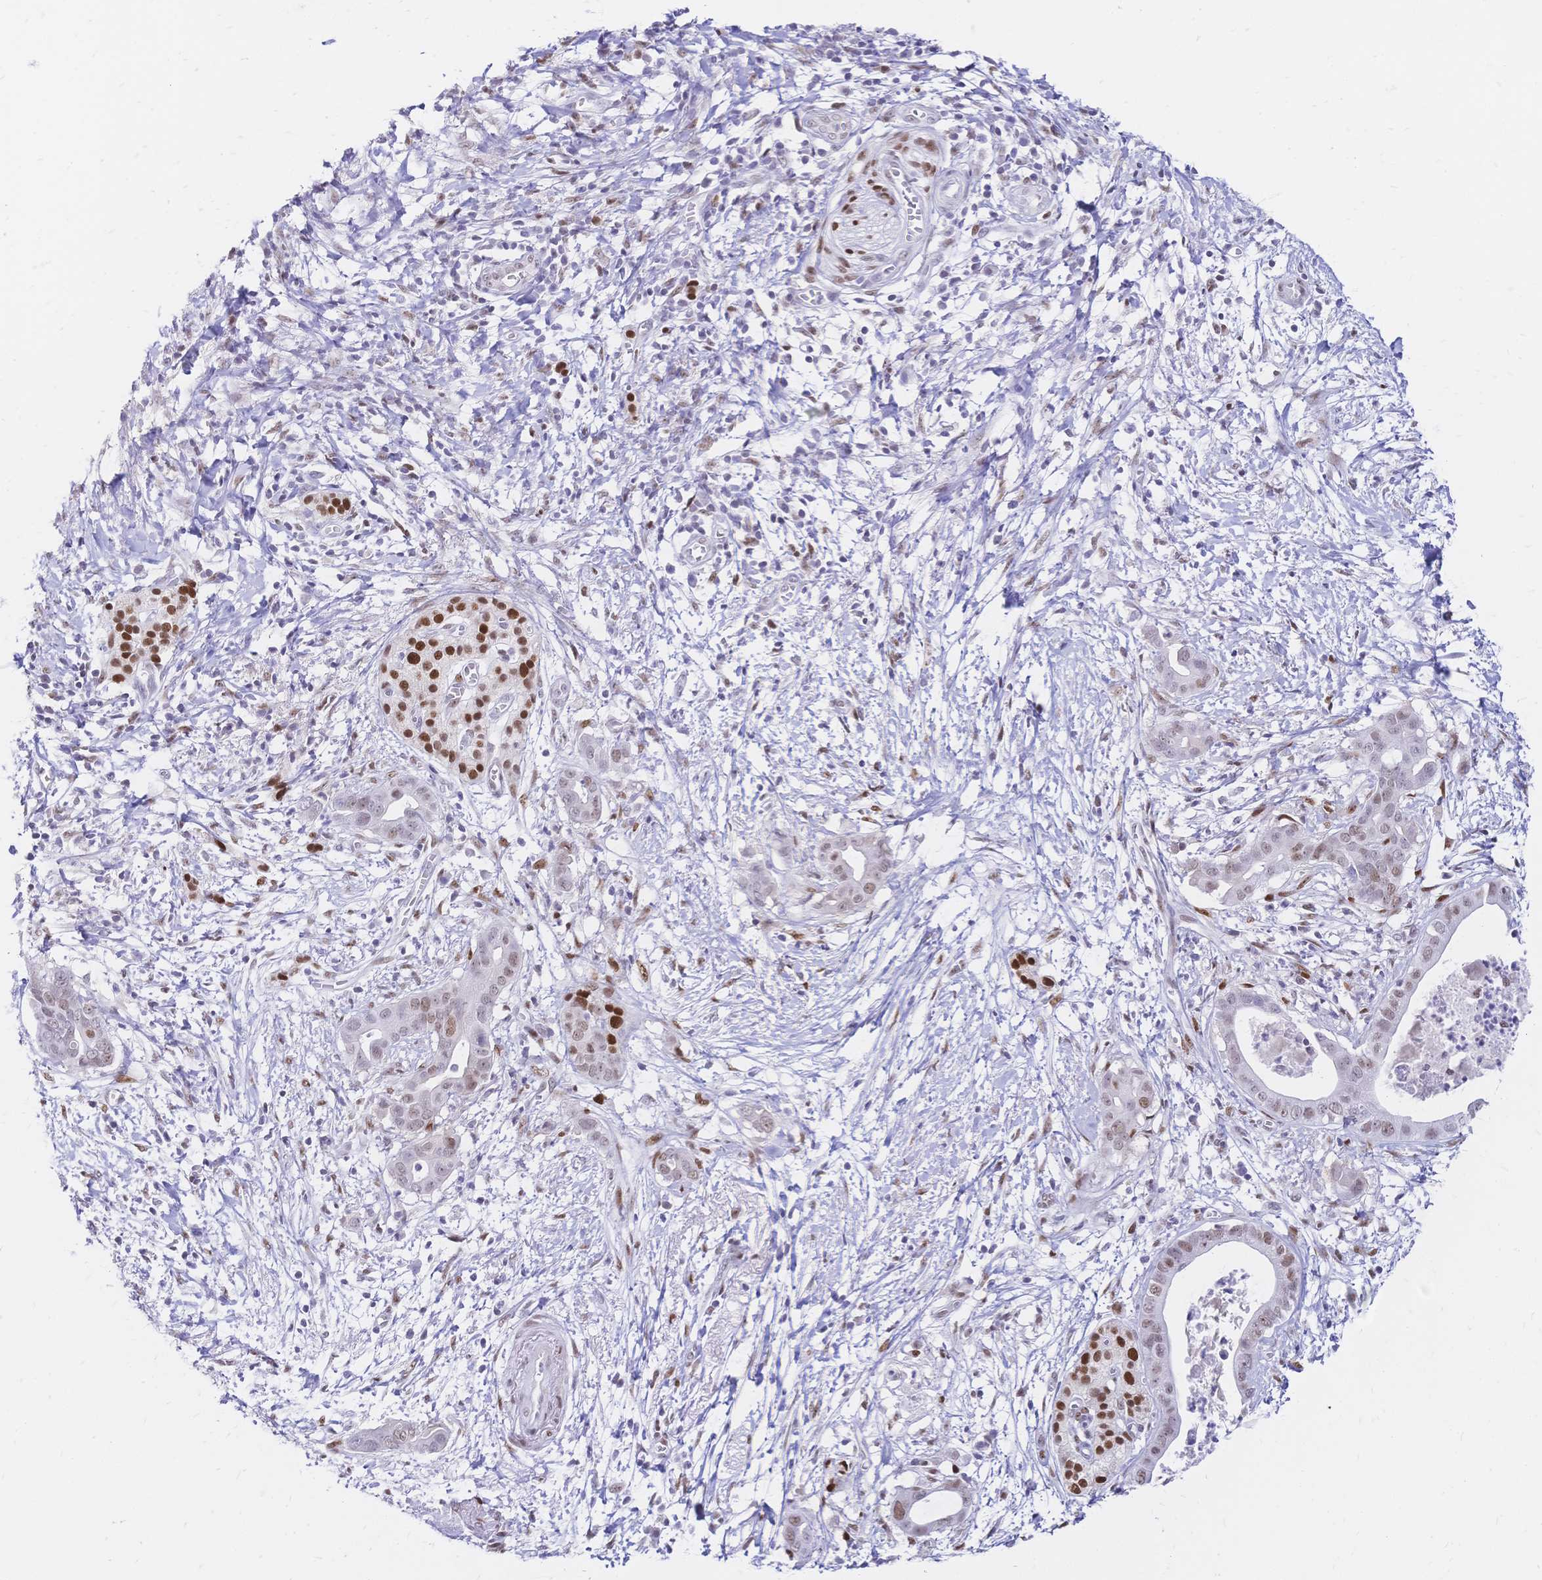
{"staining": {"intensity": "moderate", "quantity": "25%-75%", "location": "nuclear"}, "tissue": "pancreatic cancer", "cell_type": "Tumor cells", "image_type": "cancer", "snomed": [{"axis": "morphology", "description": "Adenocarcinoma, NOS"}, {"axis": "topography", "description": "Pancreas"}], "caption": "Moderate nuclear expression is present in about 25%-75% of tumor cells in pancreatic adenocarcinoma.", "gene": "NFIC", "patient": {"sex": "male", "age": 61}}